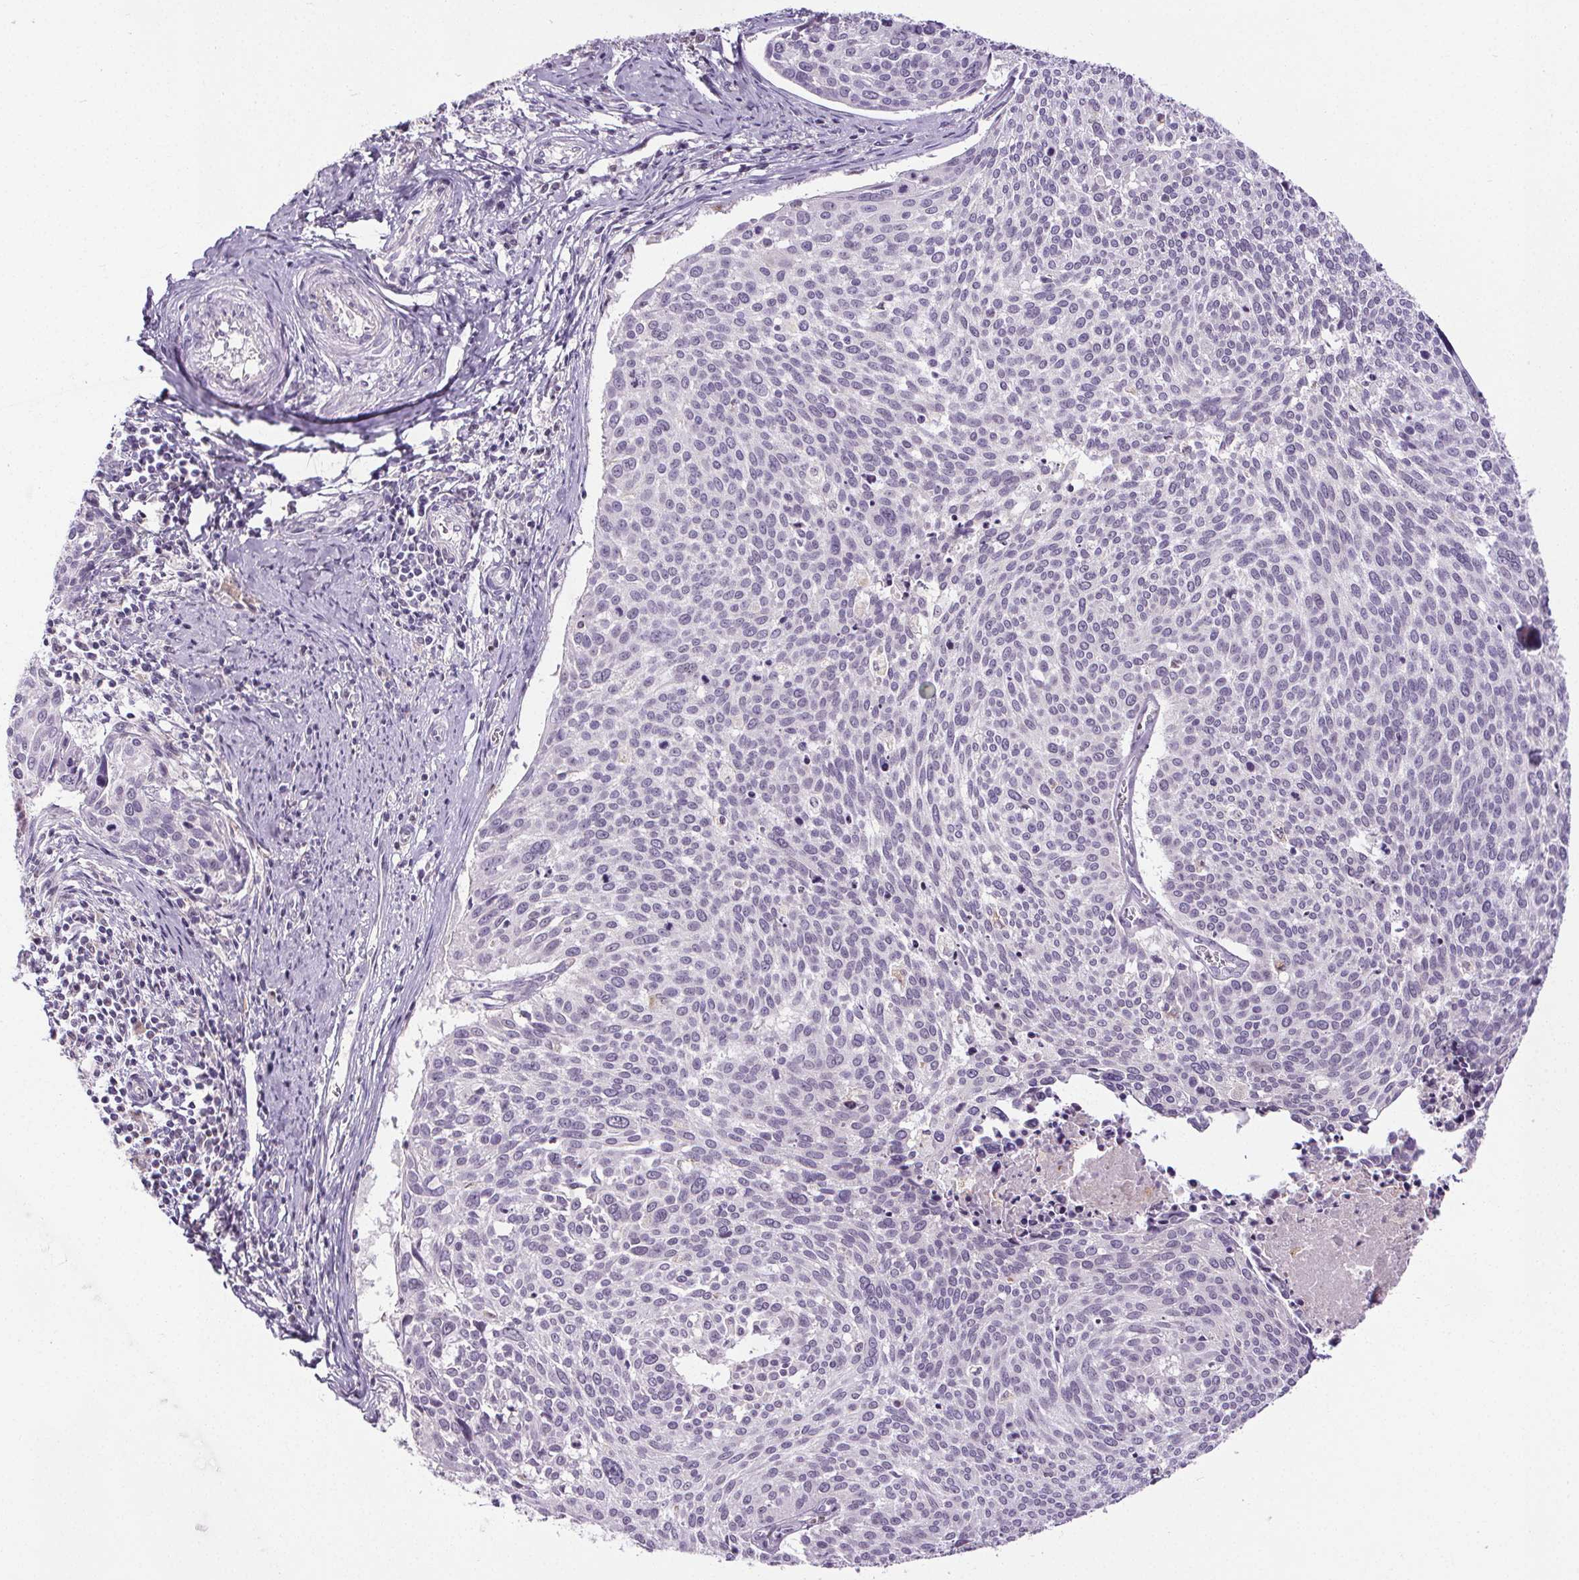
{"staining": {"intensity": "negative", "quantity": "none", "location": "none"}, "tissue": "cervical cancer", "cell_type": "Tumor cells", "image_type": "cancer", "snomed": [{"axis": "morphology", "description": "Squamous cell carcinoma, NOS"}, {"axis": "topography", "description": "Cervix"}], "caption": "Immunohistochemistry of cervical cancer (squamous cell carcinoma) exhibits no staining in tumor cells.", "gene": "TMEM240", "patient": {"sex": "female", "age": 39}}